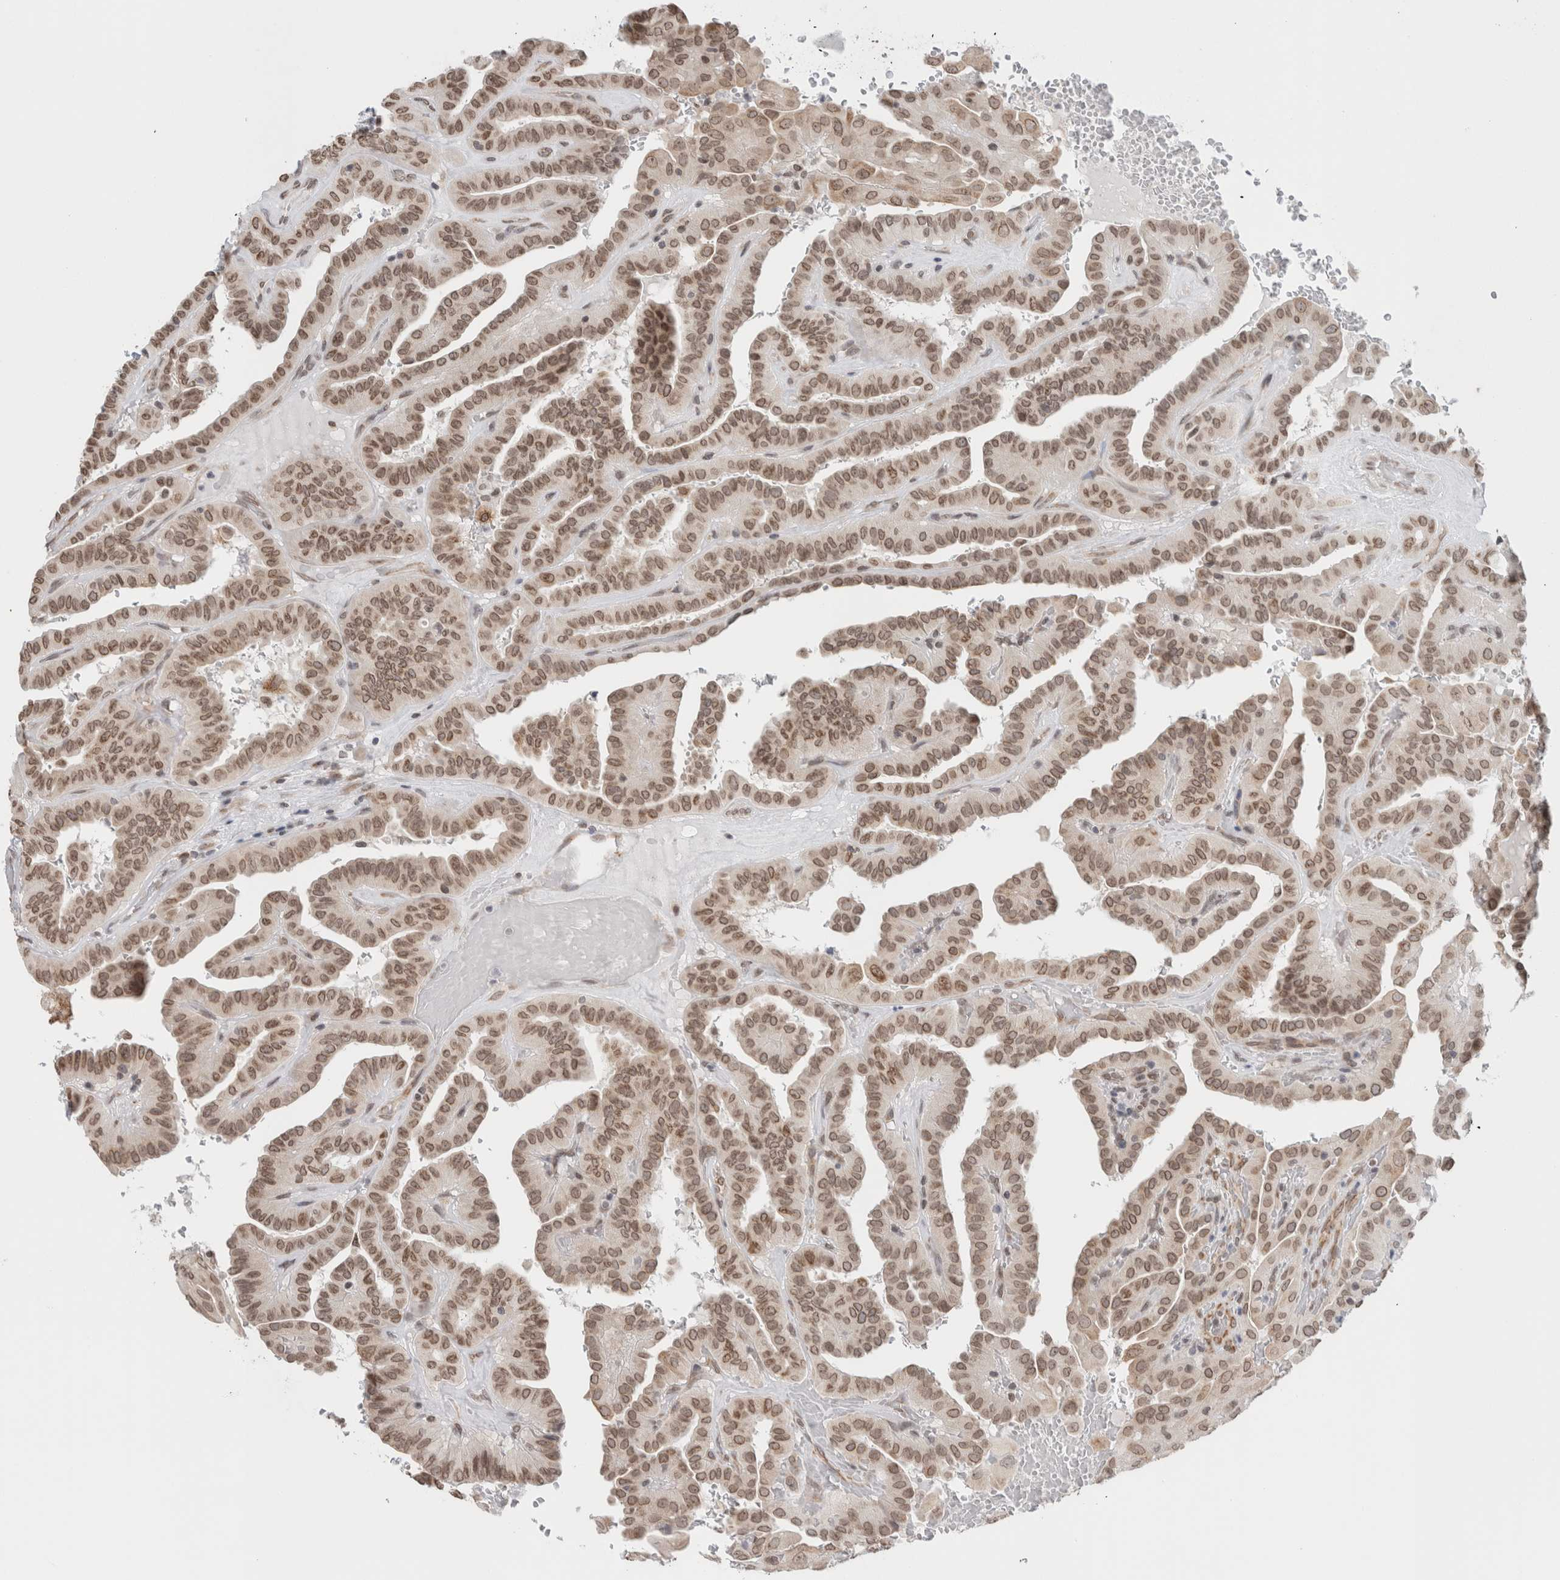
{"staining": {"intensity": "moderate", "quantity": ">75%", "location": "cytoplasmic/membranous,nuclear"}, "tissue": "thyroid cancer", "cell_type": "Tumor cells", "image_type": "cancer", "snomed": [{"axis": "morphology", "description": "Papillary adenocarcinoma, NOS"}, {"axis": "topography", "description": "Thyroid gland"}], "caption": "Protein expression analysis of human thyroid cancer (papillary adenocarcinoma) reveals moderate cytoplasmic/membranous and nuclear staining in about >75% of tumor cells.", "gene": "RBMX2", "patient": {"sex": "male", "age": 77}}